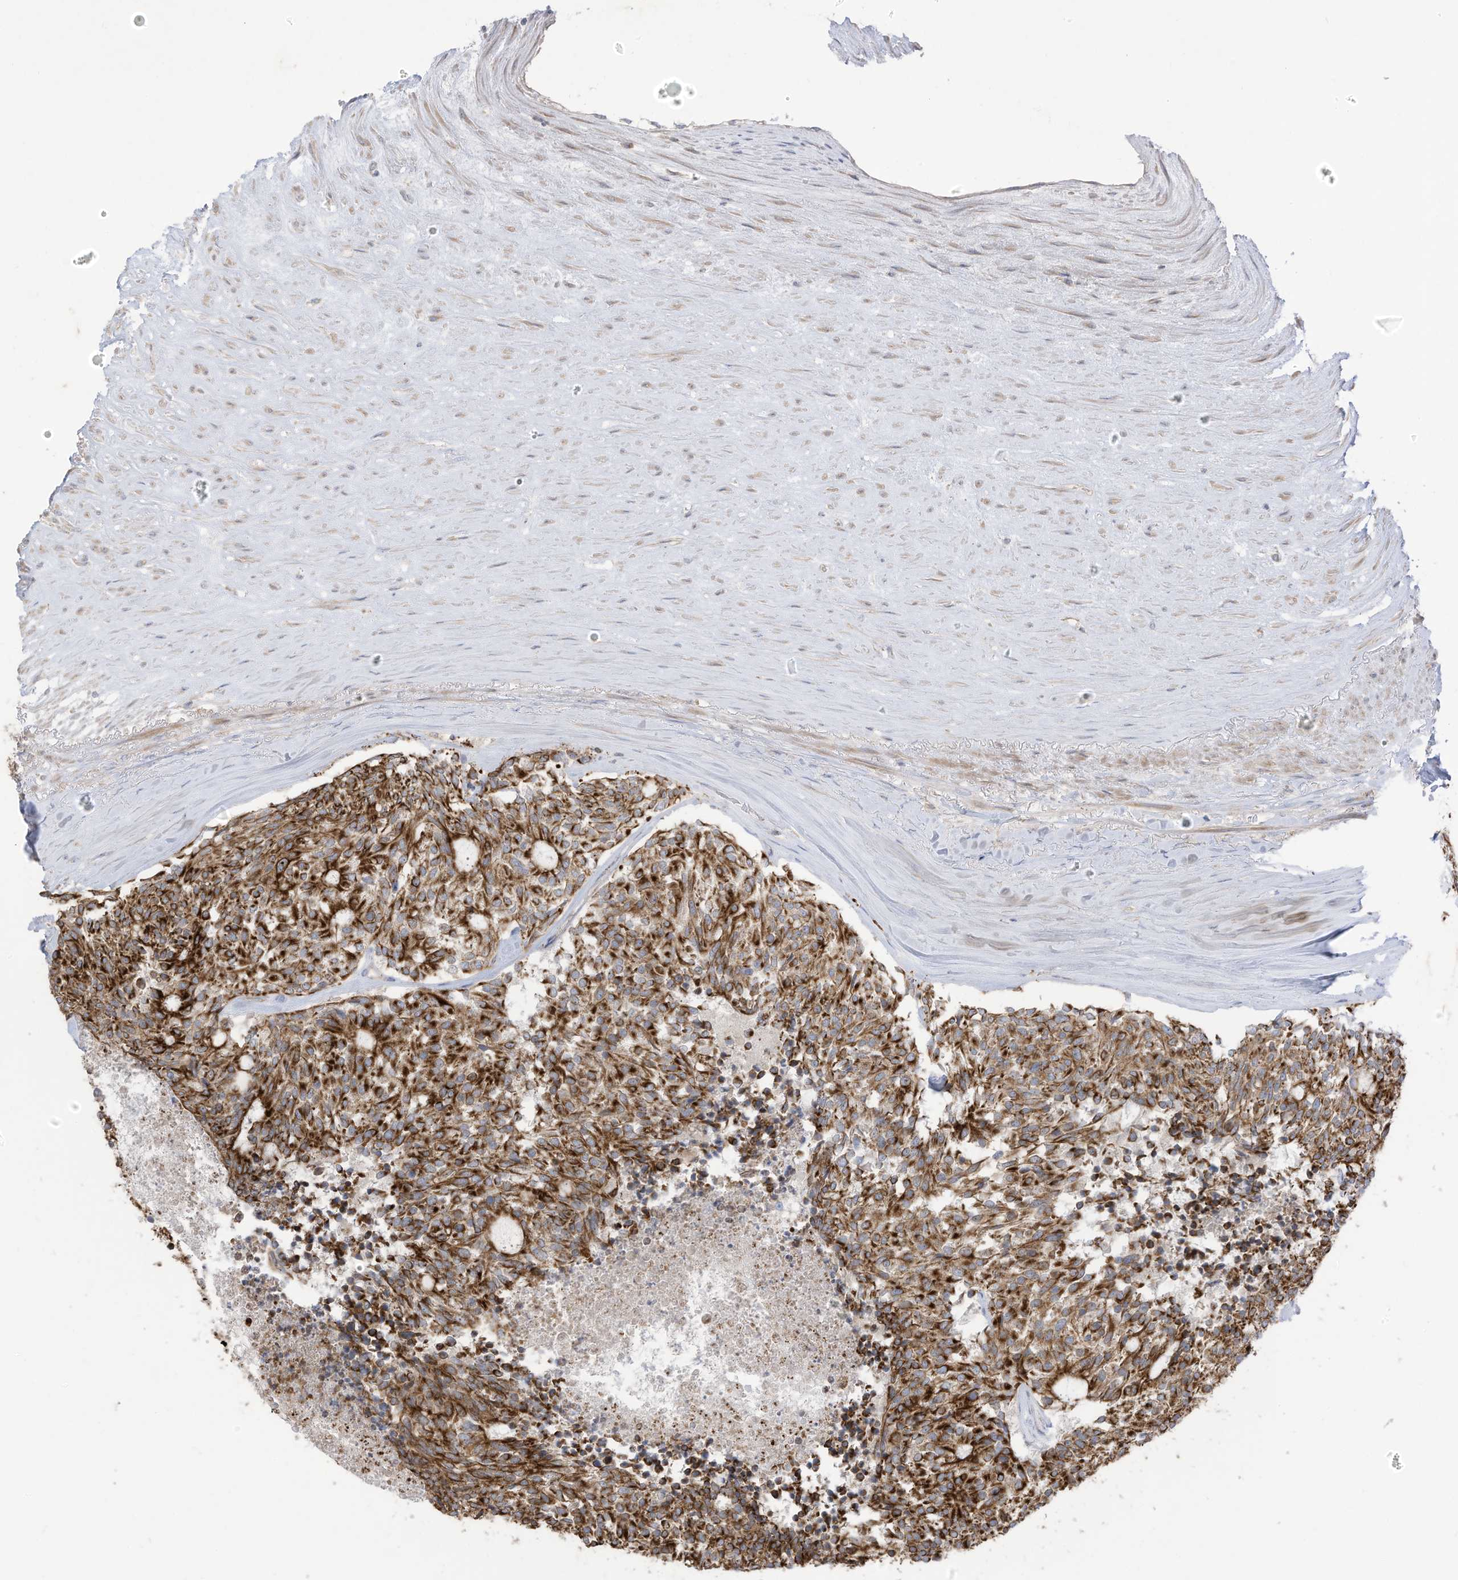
{"staining": {"intensity": "strong", "quantity": ">75%", "location": "cytoplasmic/membranous"}, "tissue": "carcinoid", "cell_type": "Tumor cells", "image_type": "cancer", "snomed": [{"axis": "morphology", "description": "Carcinoid, malignant, NOS"}, {"axis": "topography", "description": "Pancreas"}], "caption": "Protein positivity by immunohistochemistry (IHC) reveals strong cytoplasmic/membranous expression in about >75% of tumor cells in carcinoid. (DAB (3,3'-diaminobenzidine) IHC with brightfield microscopy, high magnification).", "gene": "CGAS", "patient": {"sex": "female", "age": 54}}